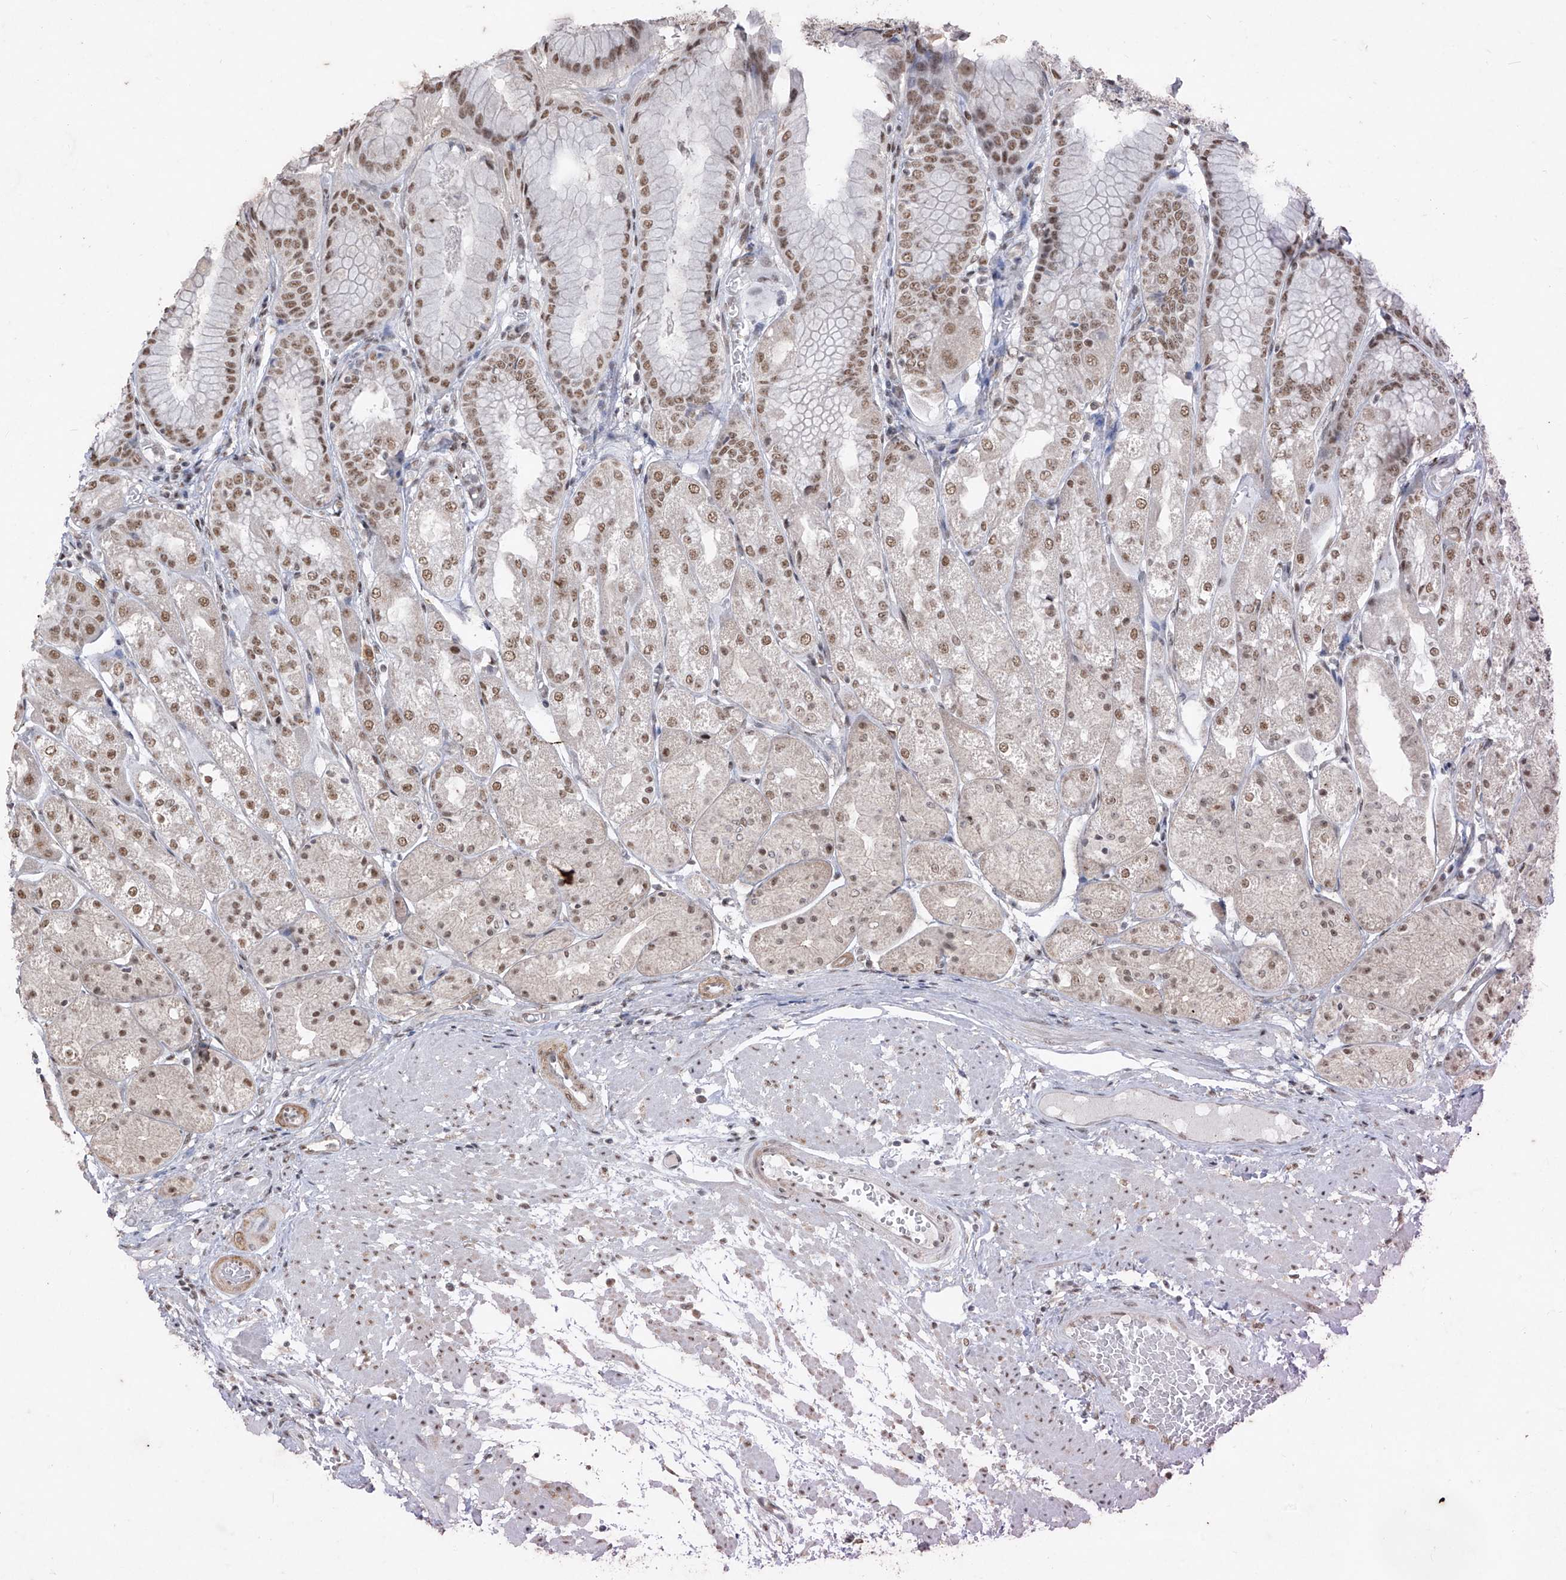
{"staining": {"intensity": "moderate", "quantity": ">75%", "location": "nuclear"}, "tissue": "stomach", "cell_type": "Glandular cells", "image_type": "normal", "snomed": [{"axis": "morphology", "description": "Normal tissue, NOS"}, {"axis": "topography", "description": "Stomach, upper"}], "caption": "Immunohistochemistry histopathology image of normal stomach: stomach stained using IHC reveals medium levels of moderate protein expression localized specifically in the nuclear of glandular cells, appearing as a nuclear brown color.", "gene": "TFEC", "patient": {"sex": "male", "age": 72}}